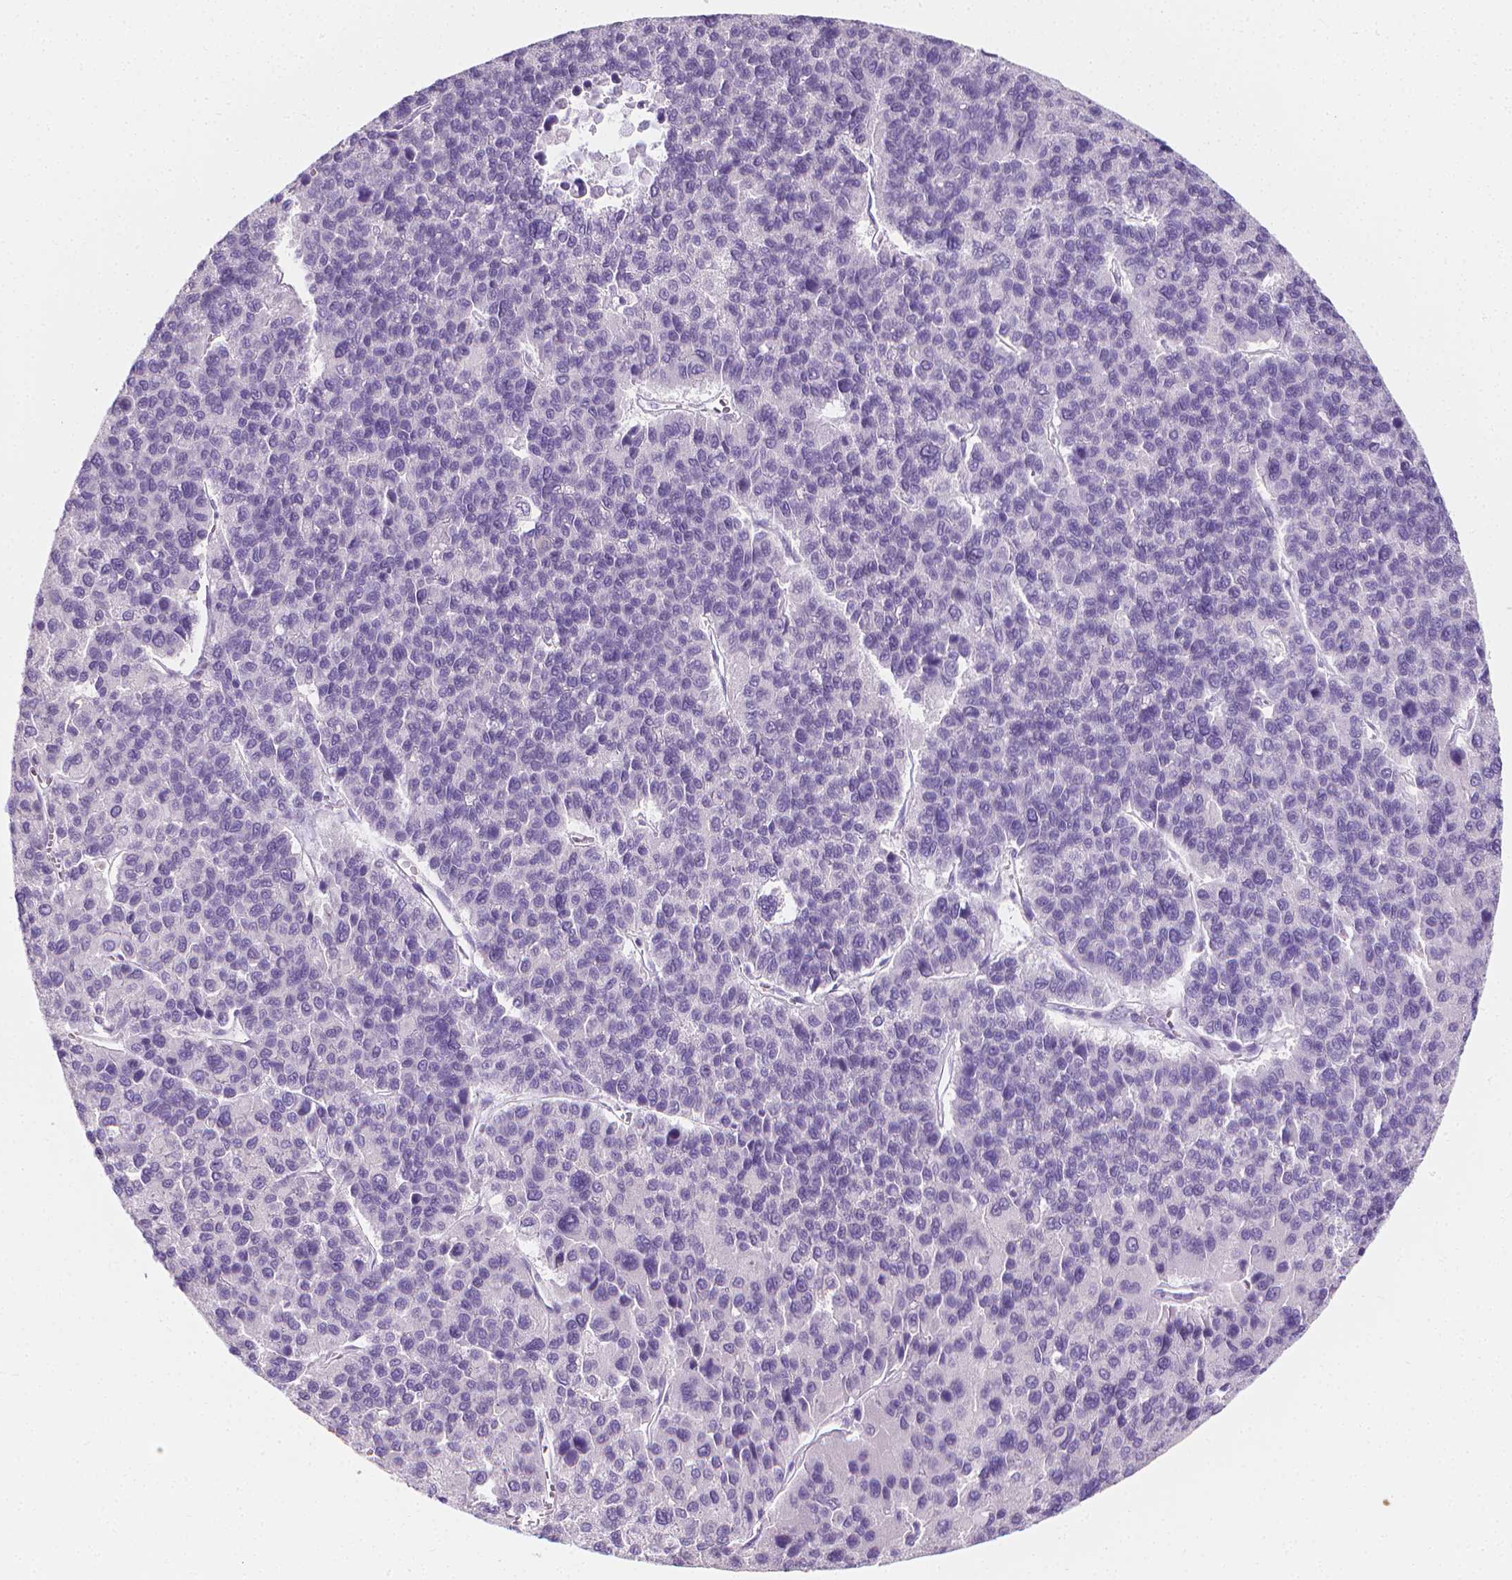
{"staining": {"intensity": "negative", "quantity": "none", "location": "none"}, "tissue": "liver cancer", "cell_type": "Tumor cells", "image_type": "cancer", "snomed": [{"axis": "morphology", "description": "Carcinoma, Hepatocellular, NOS"}, {"axis": "topography", "description": "Liver"}], "caption": "A photomicrograph of human hepatocellular carcinoma (liver) is negative for staining in tumor cells. (DAB (3,3'-diaminobenzidine) IHC with hematoxylin counter stain).", "gene": "DCAF8L1", "patient": {"sex": "female", "age": 41}}